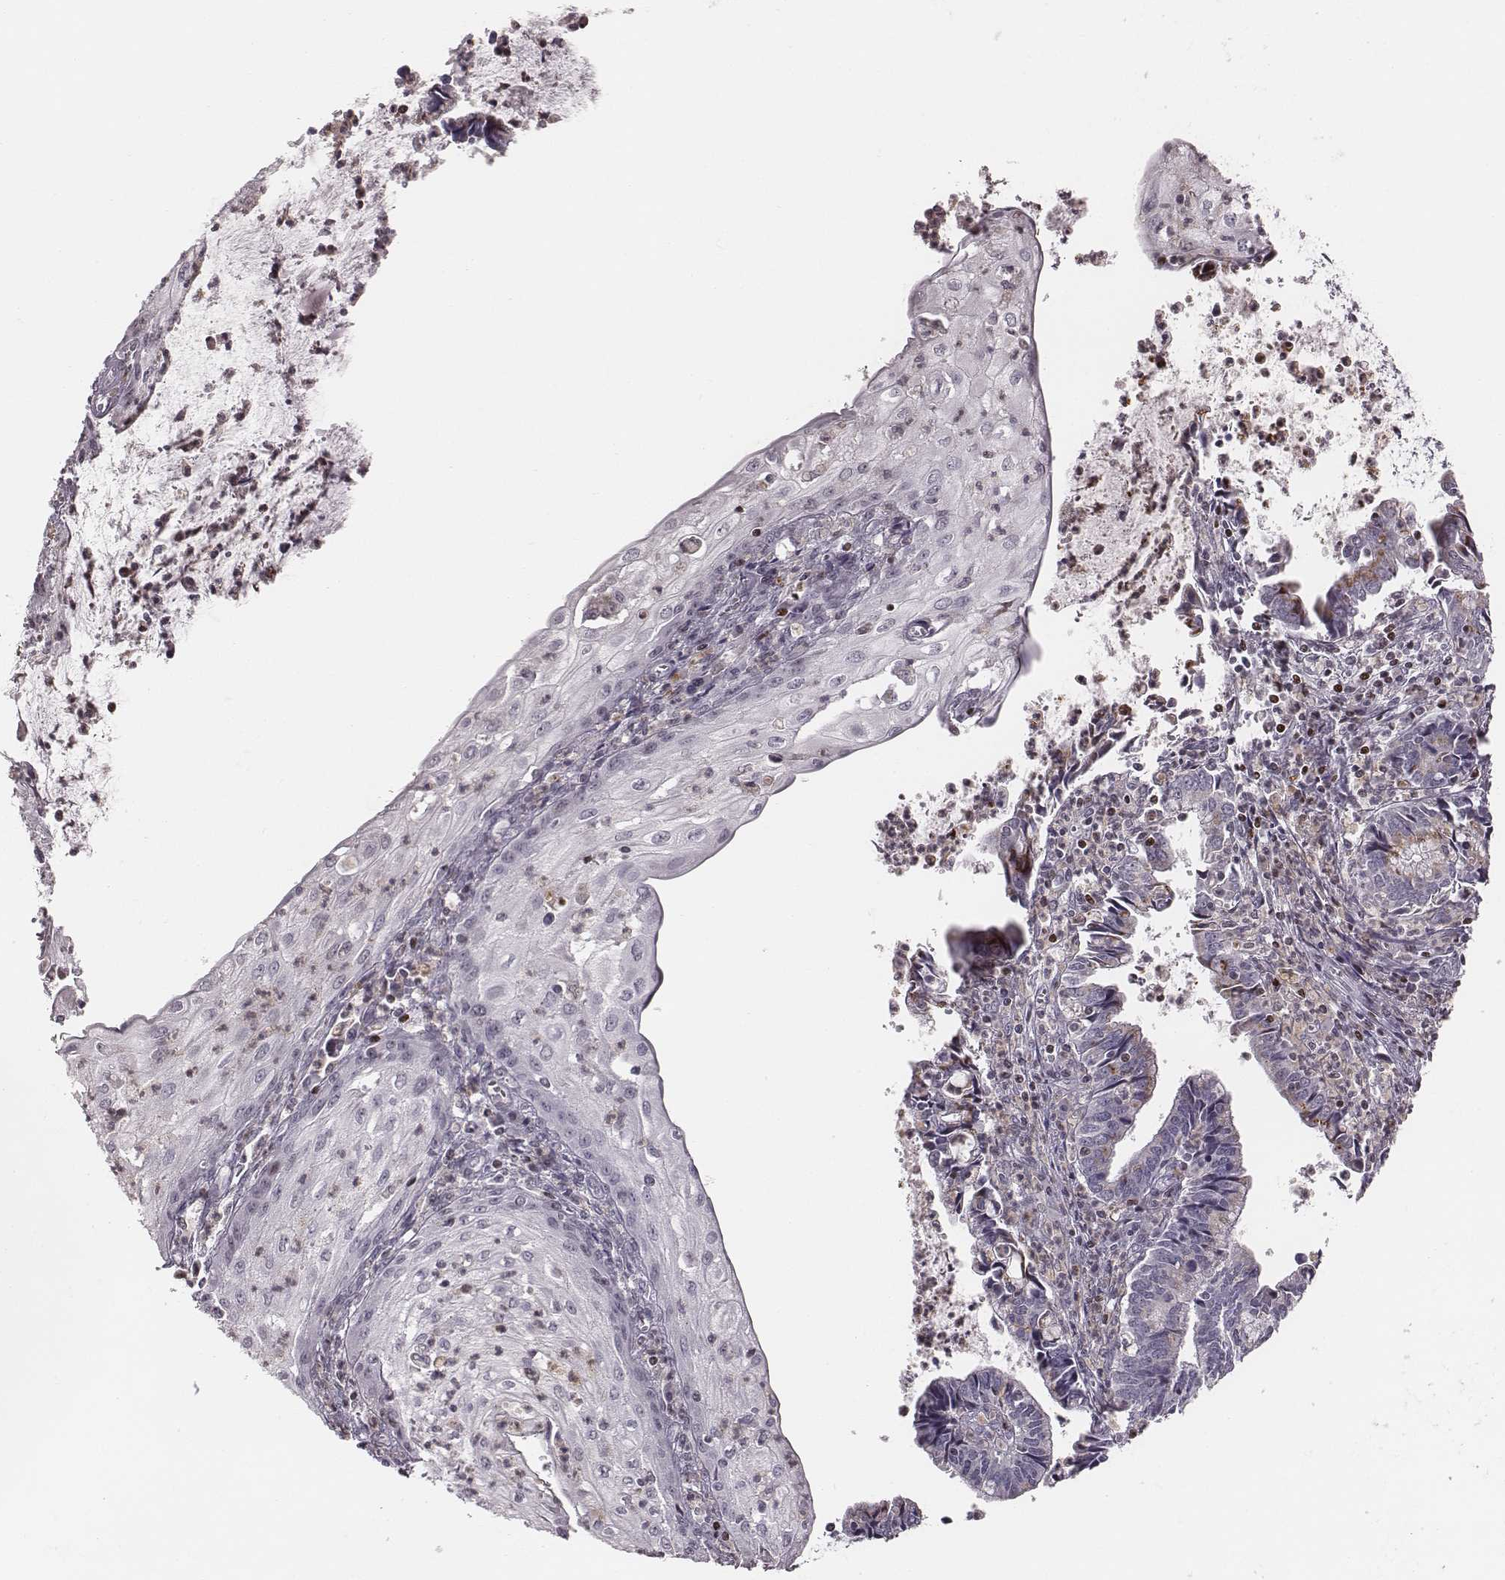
{"staining": {"intensity": "negative", "quantity": "none", "location": "none"}, "tissue": "cervical cancer", "cell_type": "Tumor cells", "image_type": "cancer", "snomed": [{"axis": "morphology", "description": "Adenocarcinoma, NOS"}, {"axis": "topography", "description": "Cervix"}], "caption": "High power microscopy histopathology image of an immunohistochemistry photomicrograph of cervical adenocarcinoma, revealing no significant expression in tumor cells. (Stains: DAB (3,3'-diaminobenzidine) immunohistochemistry with hematoxylin counter stain, Microscopy: brightfield microscopy at high magnification).", "gene": "NDC1", "patient": {"sex": "female", "age": 42}}